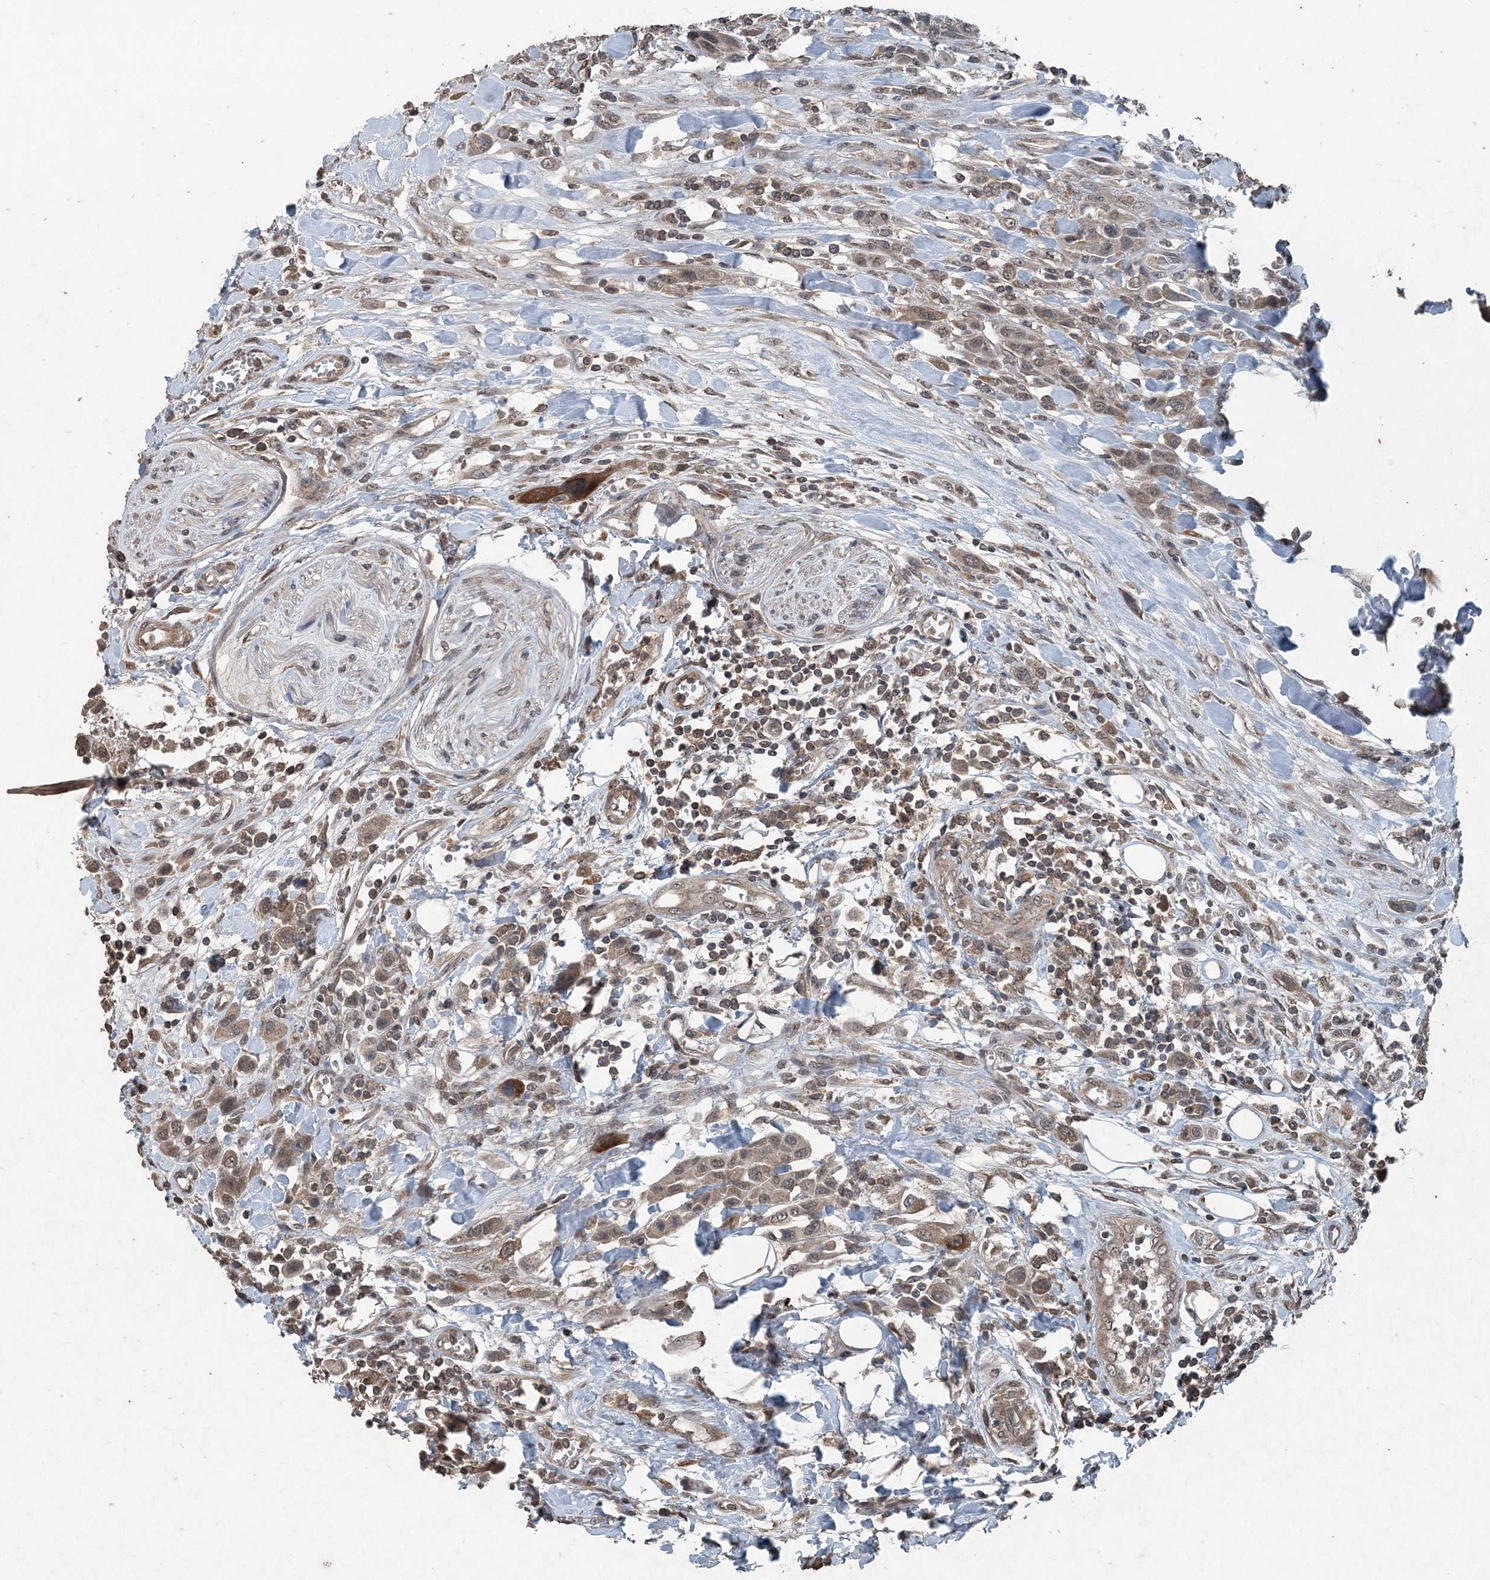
{"staining": {"intensity": "weak", "quantity": ">75%", "location": "cytoplasmic/membranous"}, "tissue": "urothelial cancer", "cell_type": "Tumor cells", "image_type": "cancer", "snomed": [{"axis": "morphology", "description": "Urothelial carcinoma, High grade"}, {"axis": "topography", "description": "Urinary bladder"}], "caption": "About >75% of tumor cells in high-grade urothelial carcinoma exhibit weak cytoplasmic/membranous protein expression as visualized by brown immunohistochemical staining.", "gene": "CFL1", "patient": {"sex": "male", "age": 50}}